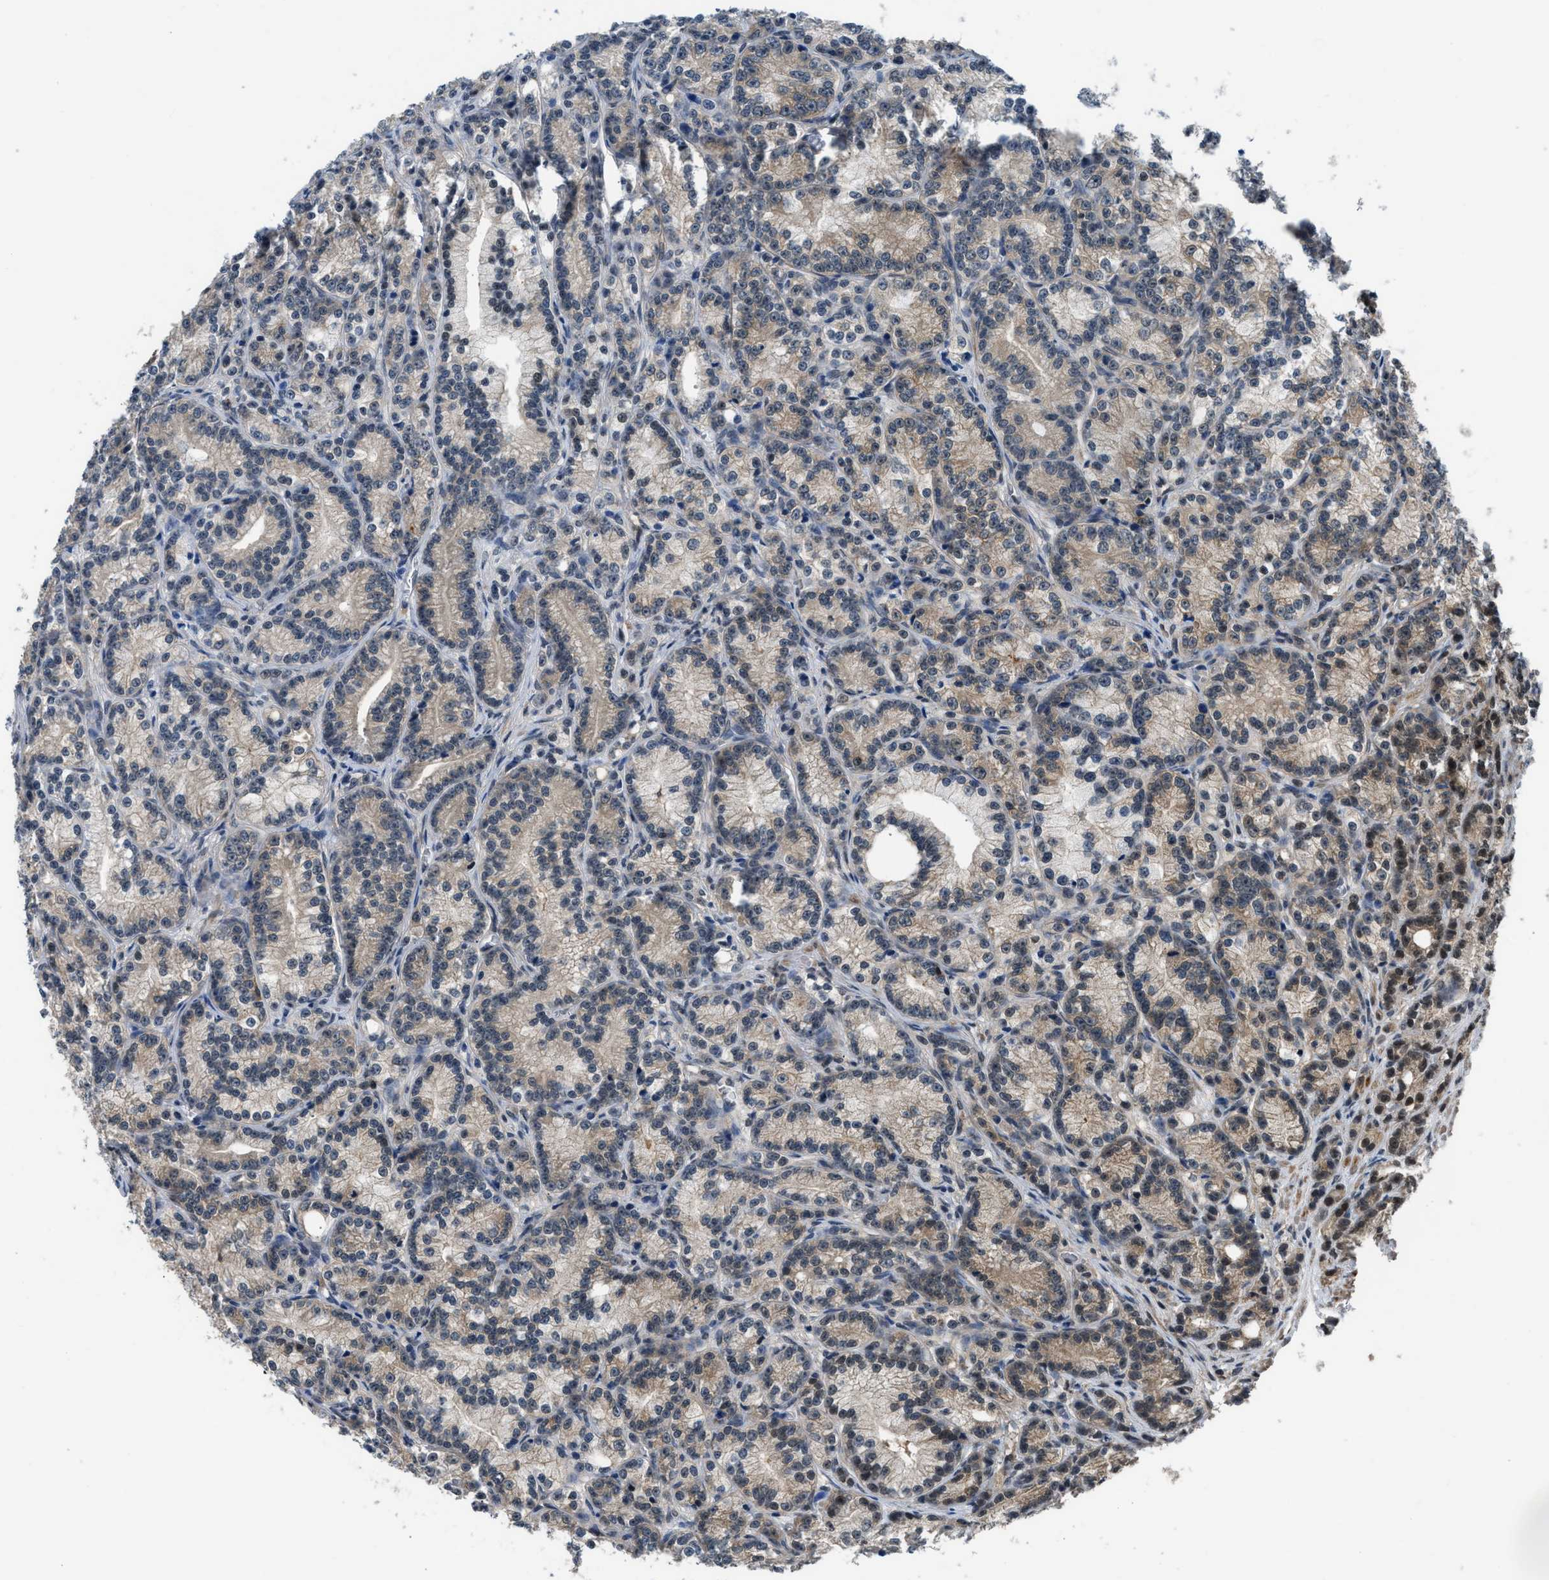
{"staining": {"intensity": "weak", "quantity": ">75%", "location": "cytoplasmic/membranous"}, "tissue": "prostate cancer", "cell_type": "Tumor cells", "image_type": "cancer", "snomed": [{"axis": "morphology", "description": "Adenocarcinoma, Low grade"}, {"axis": "topography", "description": "Prostate"}], "caption": "Prostate cancer tissue demonstrates weak cytoplasmic/membranous expression in approximately >75% of tumor cells, visualized by immunohistochemistry.", "gene": "MTMR1", "patient": {"sex": "male", "age": 89}}